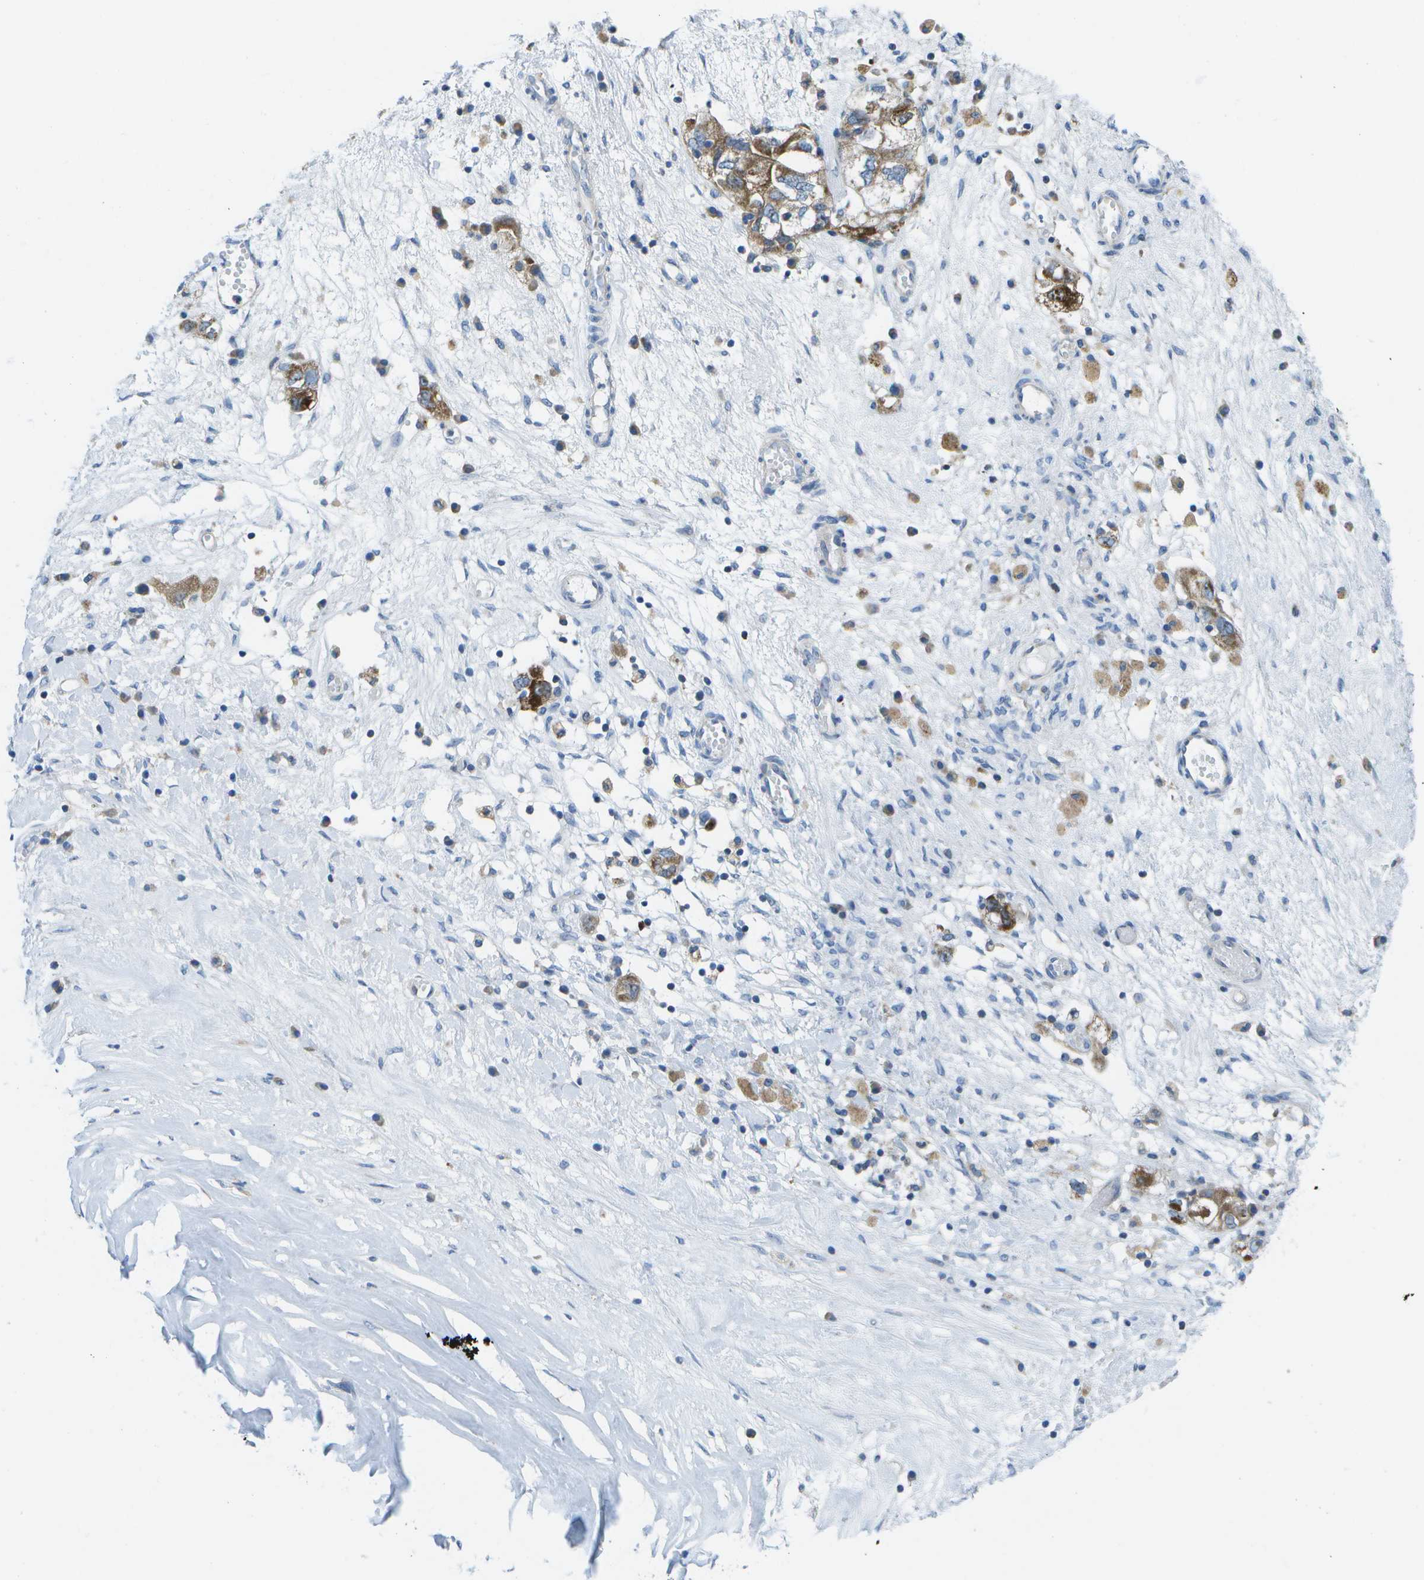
{"staining": {"intensity": "moderate", "quantity": ">75%", "location": "cytoplasmic/membranous"}, "tissue": "ovarian cancer", "cell_type": "Tumor cells", "image_type": "cancer", "snomed": [{"axis": "morphology", "description": "Carcinoma, NOS"}, {"axis": "morphology", "description": "Cystadenocarcinoma, serous, NOS"}, {"axis": "topography", "description": "Ovary"}], "caption": "Protein staining of ovarian cancer (carcinoma) tissue exhibits moderate cytoplasmic/membranous staining in approximately >75% of tumor cells.", "gene": "GDF5", "patient": {"sex": "female", "age": 69}}